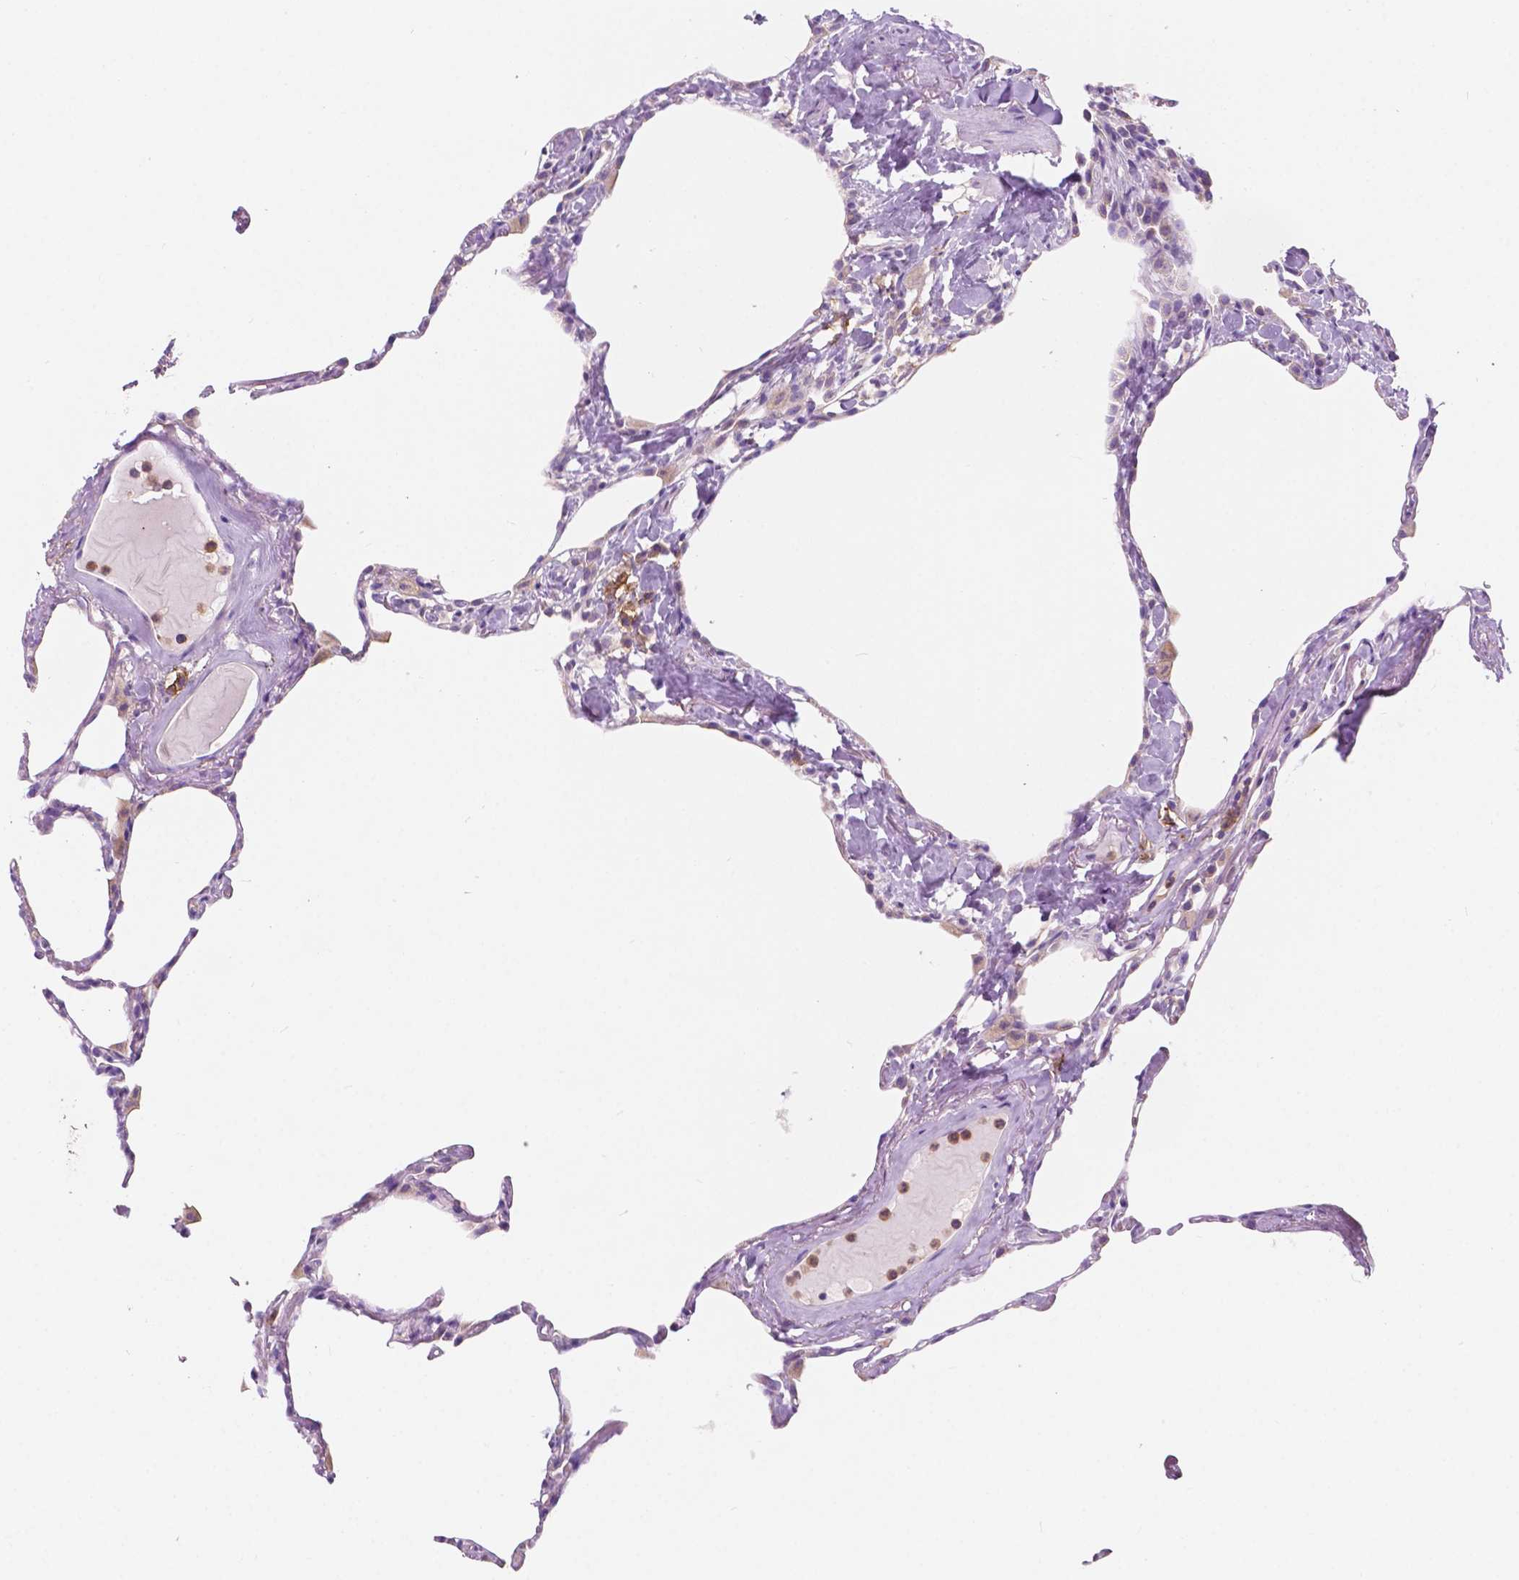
{"staining": {"intensity": "negative", "quantity": "none", "location": "none"}, "tissue": "lung", "cell_type": "Alveolar cells", "image_type": "normal", "snomed": [{"axis": "morphology", "description": "Normal tissue, NOS"}, {"axis": "topography", "description": "Lung"}], "caption": "There is no significant expression in alveolar cells of lung. (Stains: DAB (3,3'-diaminobenzidine) immunohistochemistry with hematoxylin counter stain, Microscopy: brightfield microscopy at high magnification).", "gene": "SEMA4A", "patient": {"sex": "male", "age": 65}}